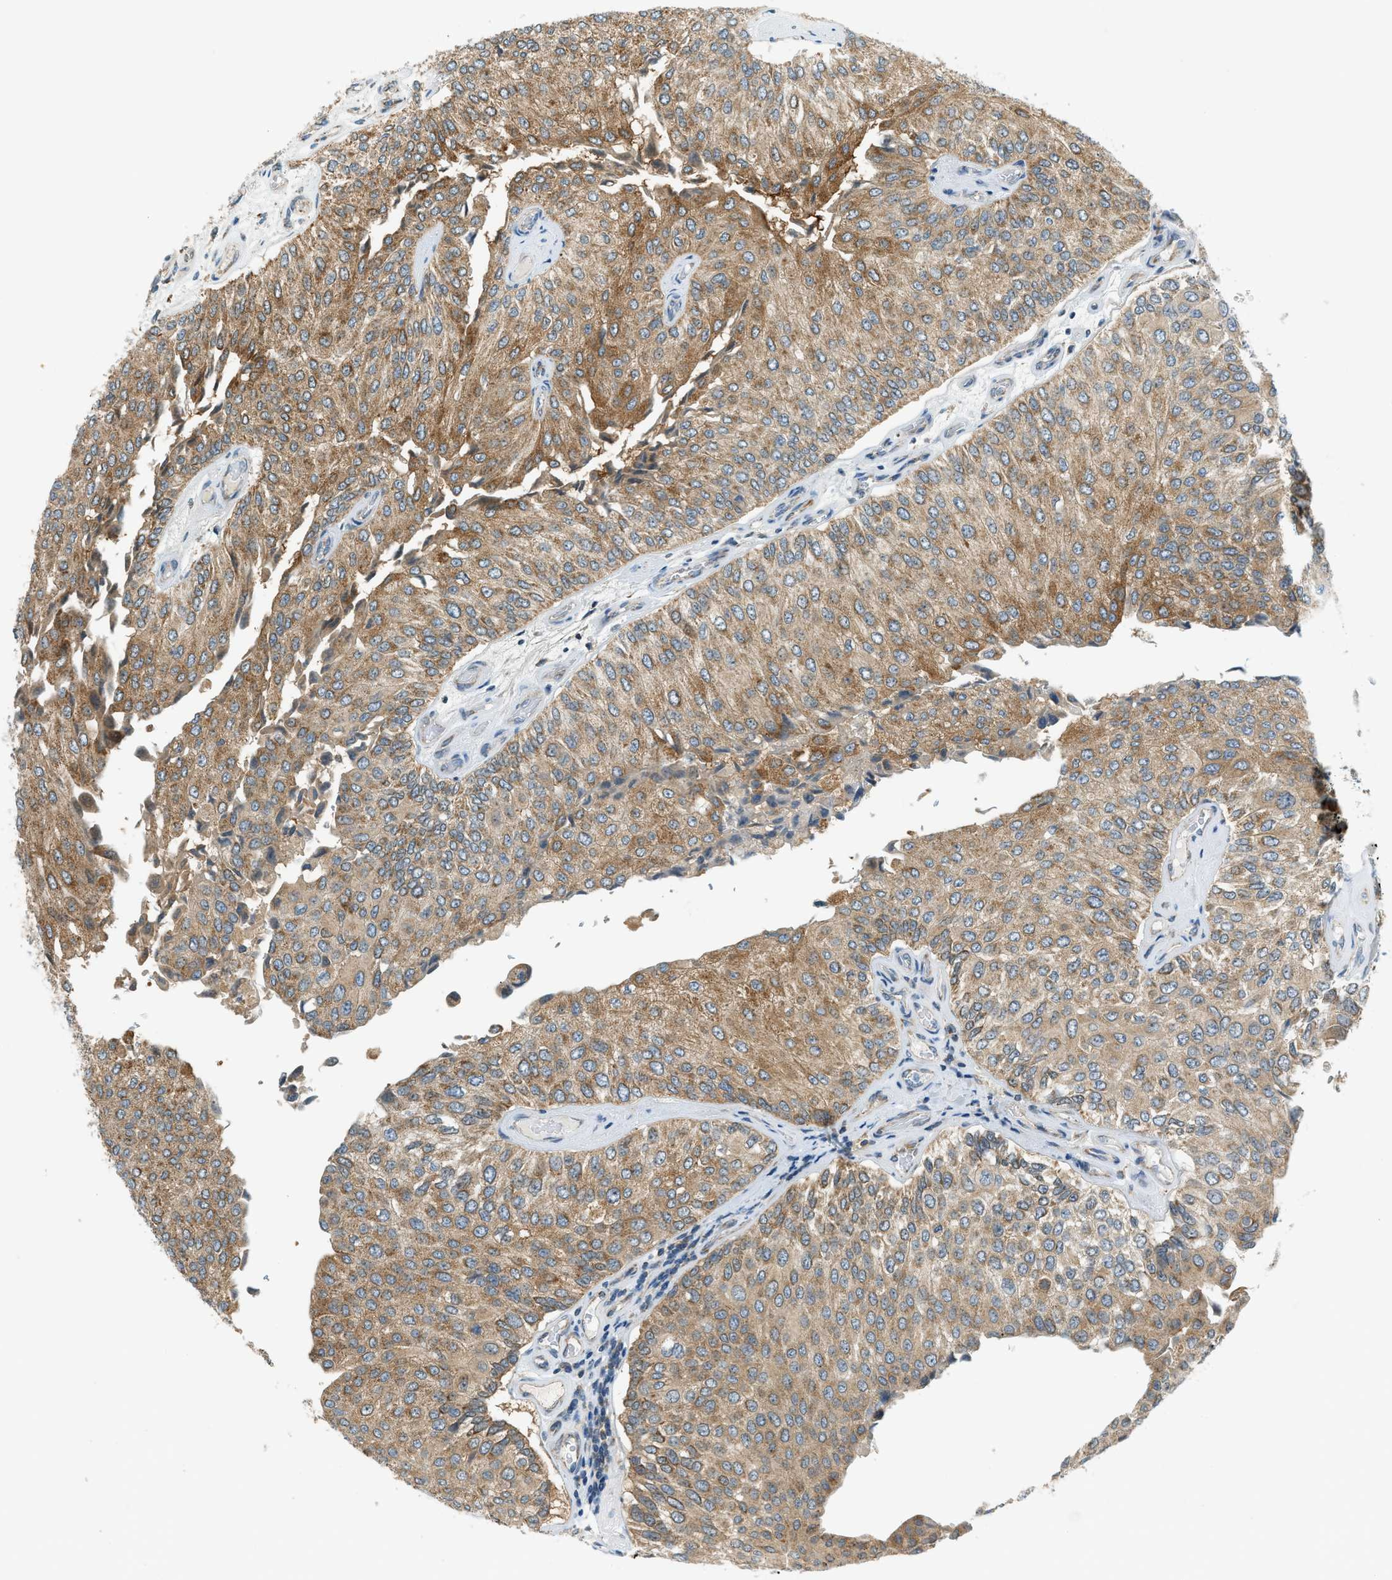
{"staining": {"intensity": "moderate", "quantity": ">75%", "location": "cytoplasmic/membranous"}, "tissue": "urothelial cancer", "cell_type": "Tumor cells", "image_type": "cancer", "snomed": [{"axis": "morphology", "description": "Urothelial carcinoma, High grade"}, {"axis": "topography", "description": "Kidney"}, {"axis": "topography", "description": "Urinary bladder"}], "caption": "Protein expression analysis of urothelial cancer shows moderate cytoplasmic/membranous positivity in about >75% of tumor cells.", "gene": "PIGG", "patient": {"sex": "male", "age": 77}}